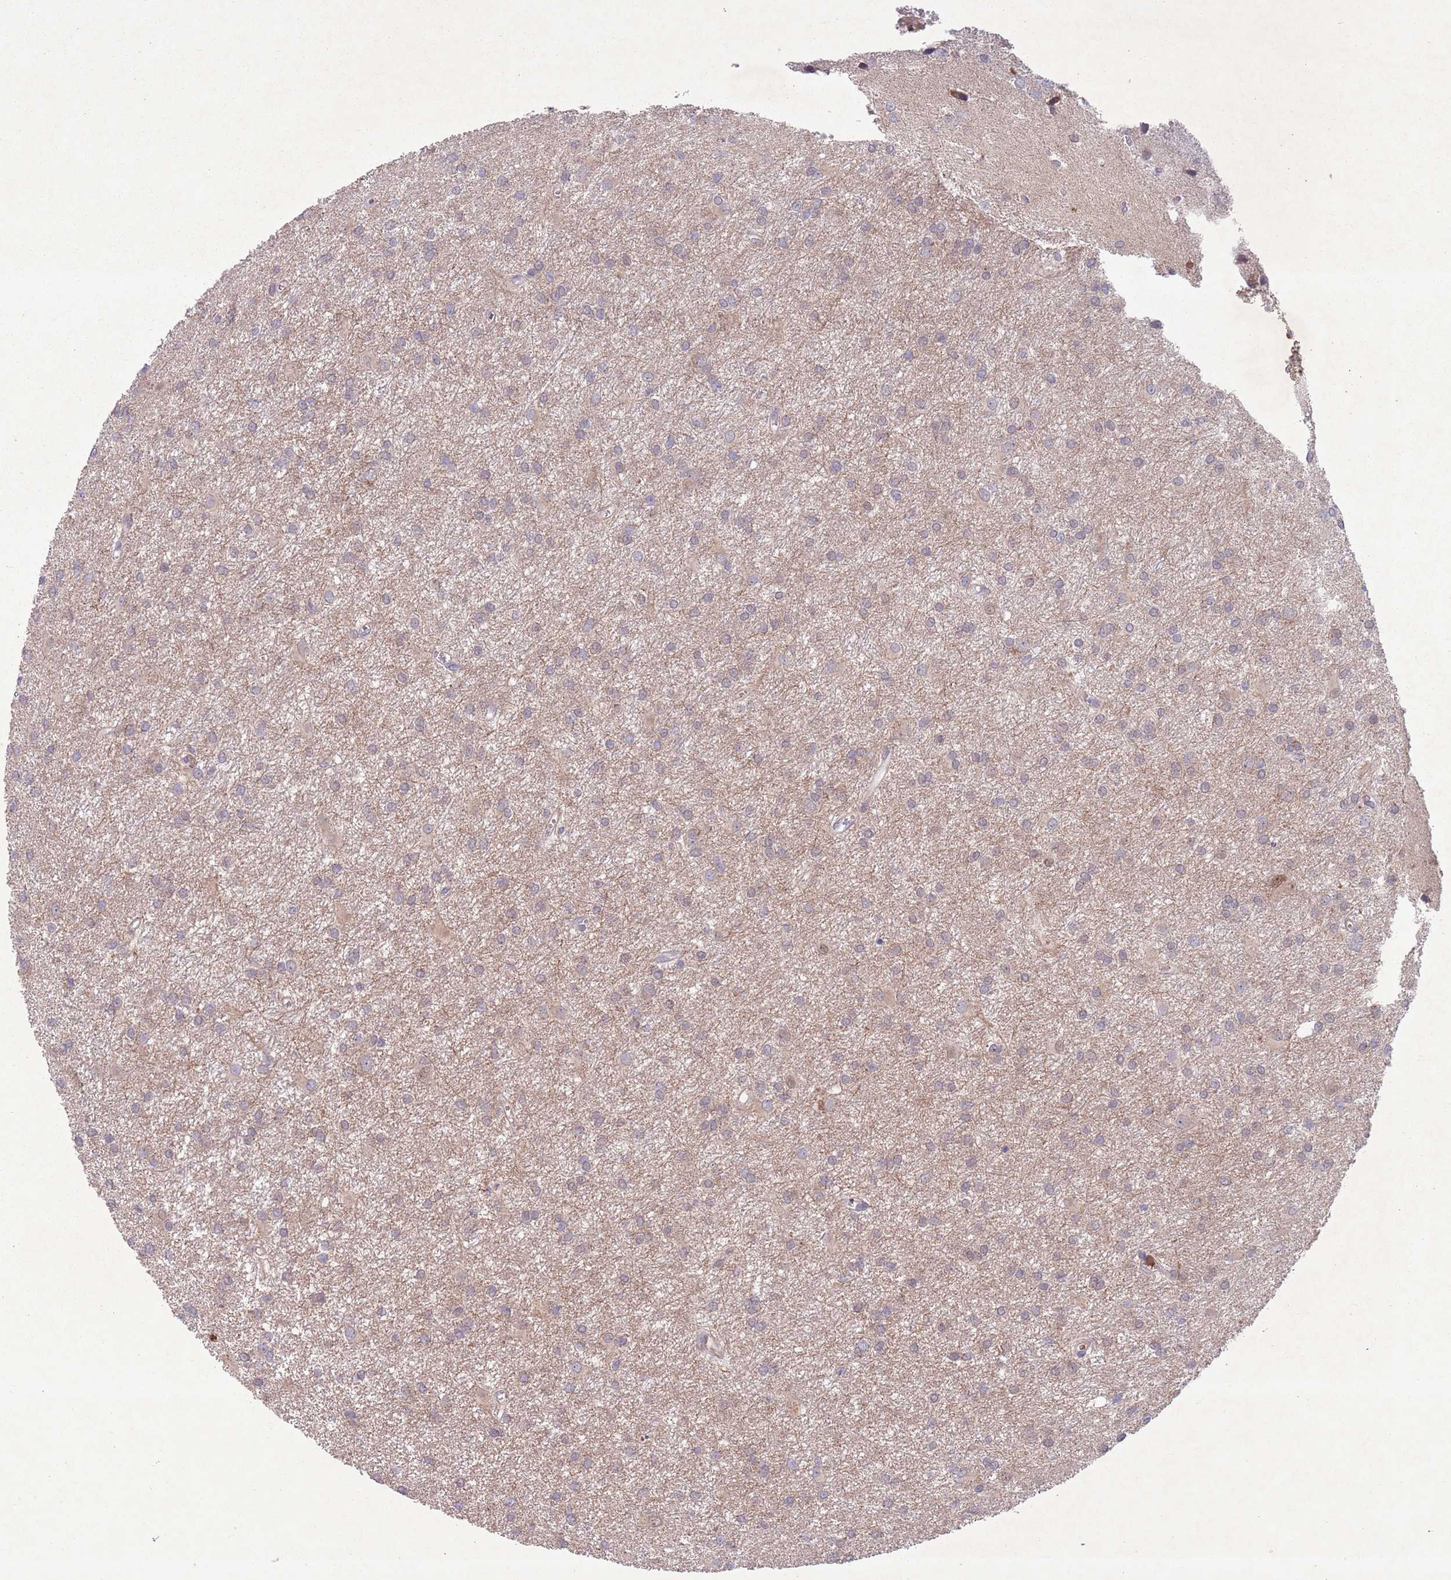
{"staining": {"intensity": "weak", "quantity": ">75%", "location": "cytoplasmic/membranous"}, "tissue": "glioma", "cell_type": "Tumor cells", "image_type": "cancer", "snomed": [{"axis": "morphology", "description": "Glioma, malignant, High grade"}, {"axis": "topography", "description": "Brain"}], "caption": "The image exhibits a brown stain indicating the presence of a protein in the cytoplasmic/membranous of tumor cells in glioma.", "gene": "TYW1", "patient": {"sex": "female", "age": 50}}